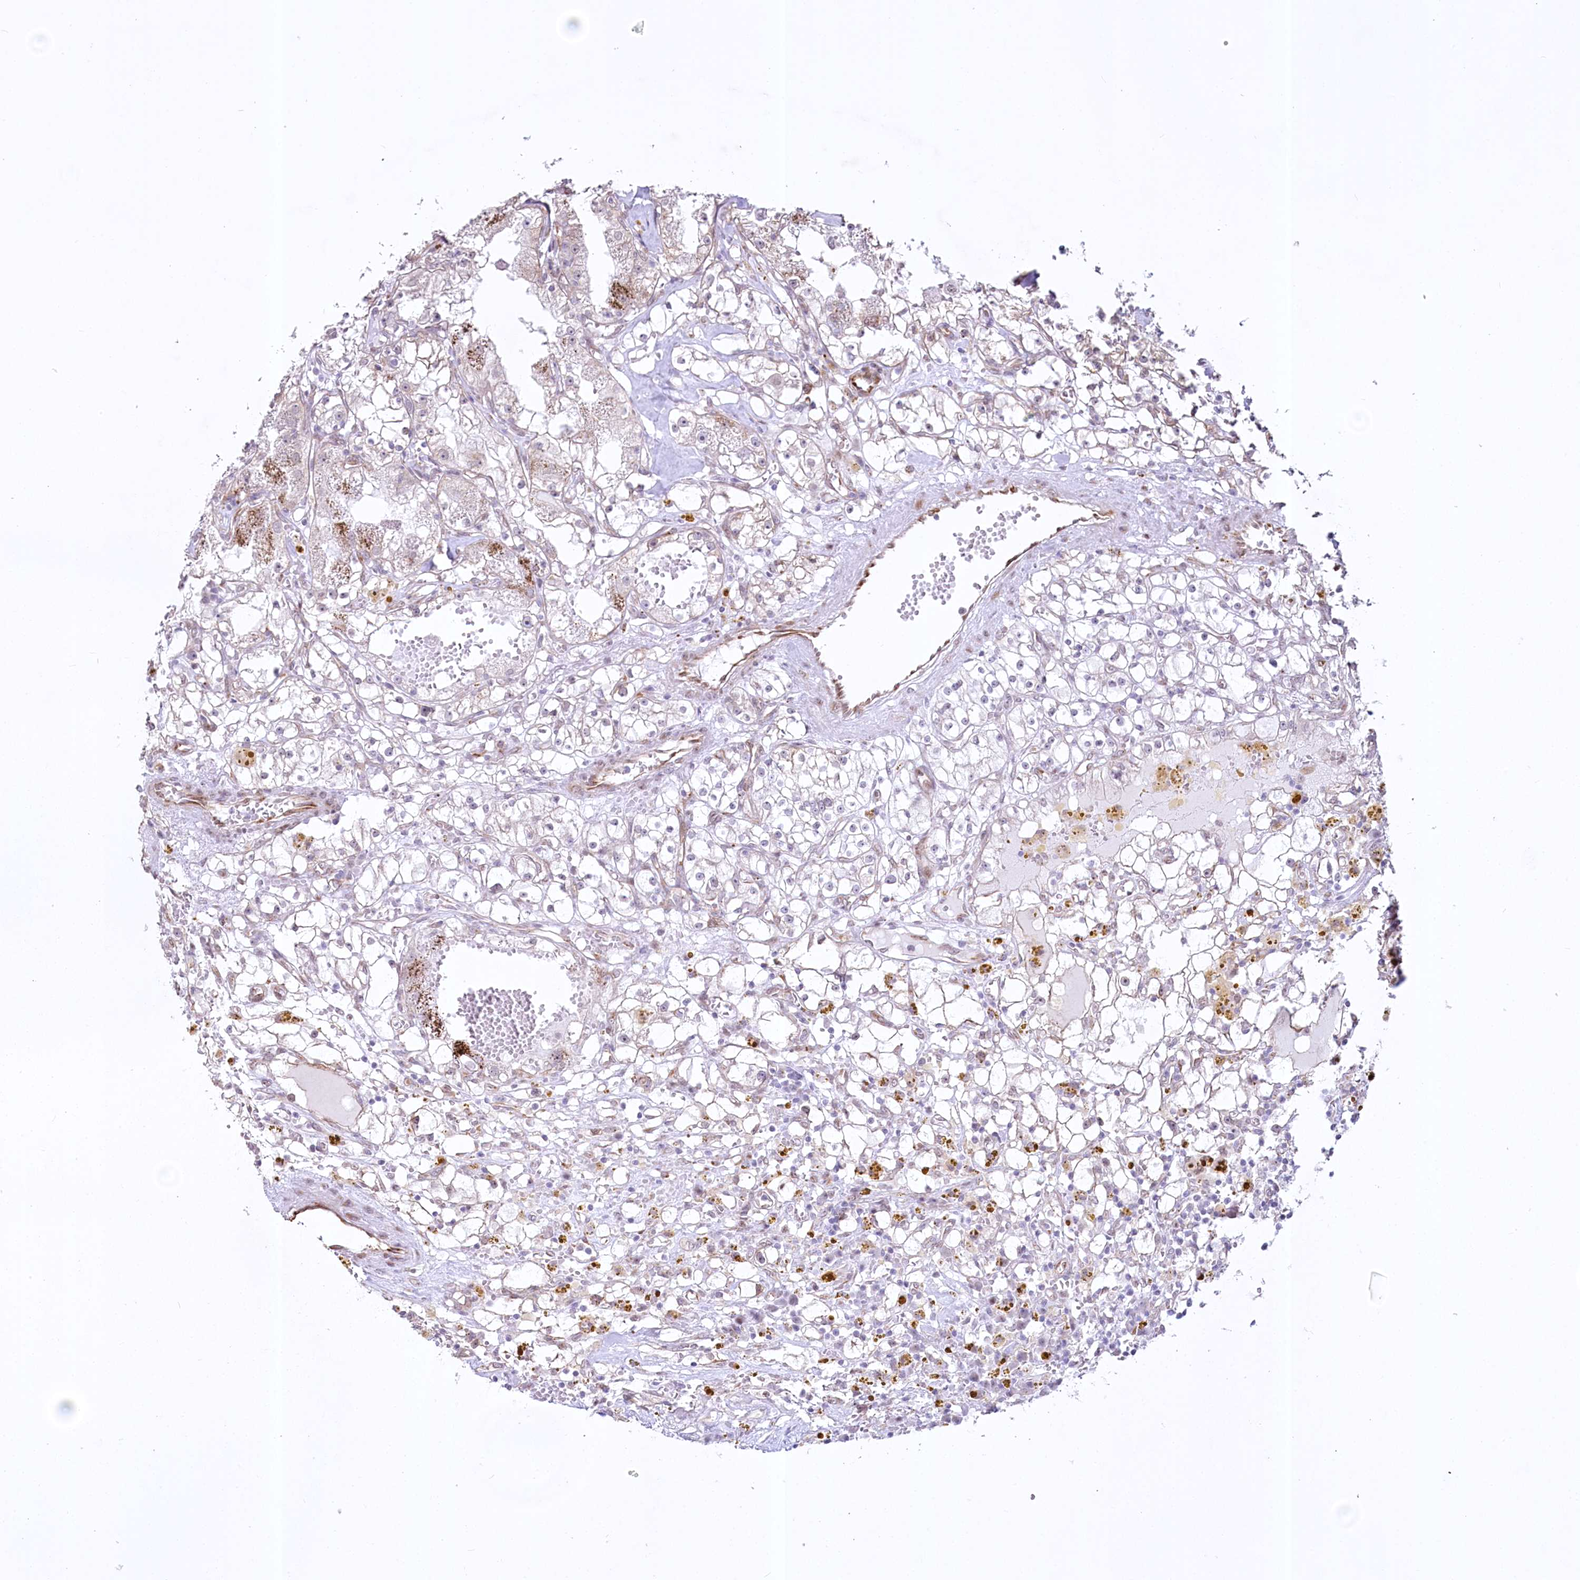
{"staining": {"intensity": "moderate", "quantity": "<25%", "location": "cytoplasmic/membranous"}, "tissue": "renal cancer", "cell_type": "Tumor cells", "image_type": "cancer", "snomed": [{"axis": "morphology", "description": "Adenocarcinoma, NOS"}, {"axis": "topography", "description": "Kidney"}], "caption": "IHC of adenocarcinoma (renal) demonstrates low levels of moderate cytoplasmic/membranous positivity in approximately <25% of tumor cells. (Brightfield microscopy of DAB IHC at high magnification).", "gene": "YBX3", "patient": {"sex": "male", "age": 56}}